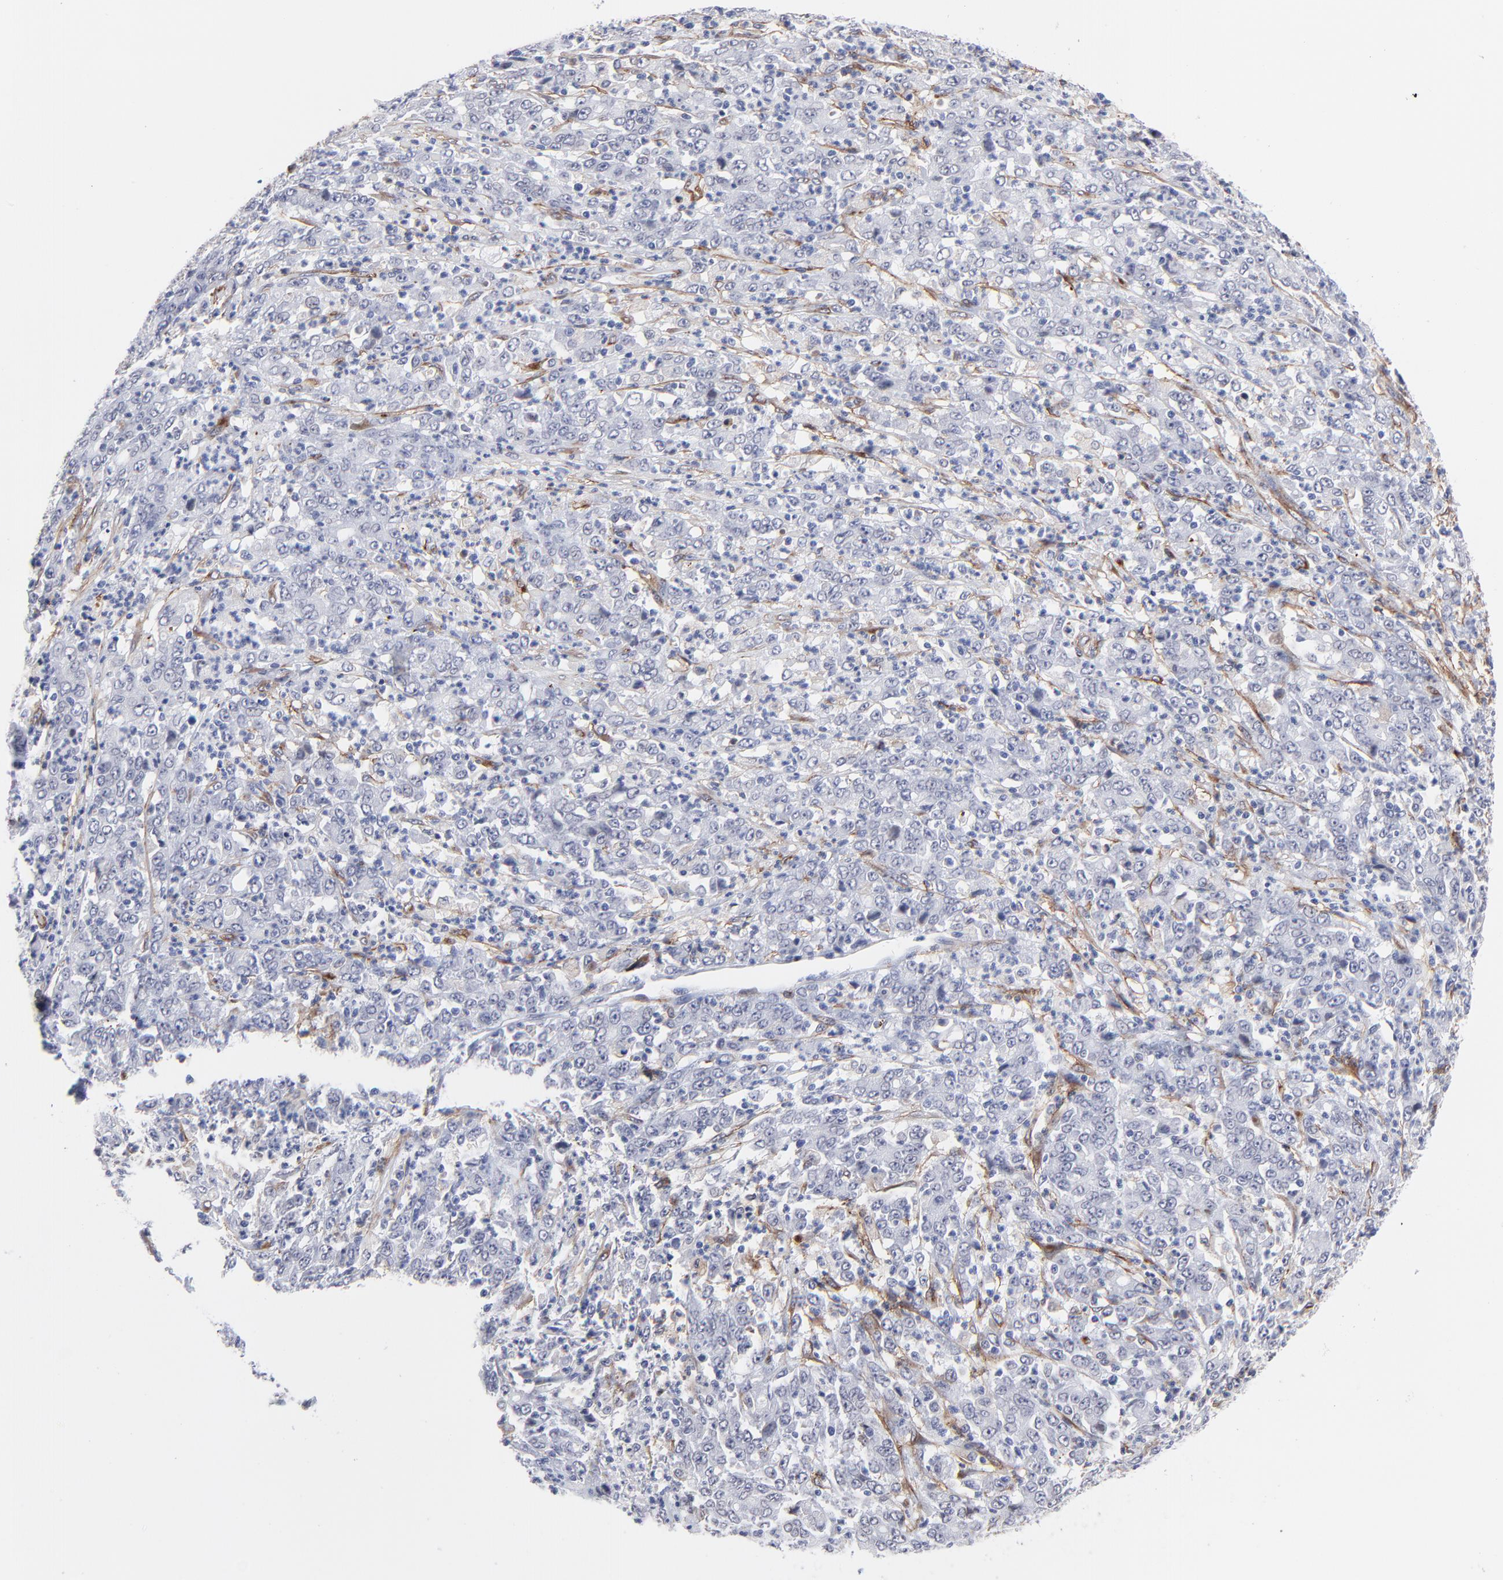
{"staining": {"intensity": "negative", "quantity": "none", "location": "none"}, "tissue": "stomach cancer", "cell_type": "Tumor cells", "image_type": "cancer", "snomed": [{"axis": "morphology", "description": "Adenocarcinoma, NOS"}, {"axis": "topography", "description": "Stomach, lower"}], "caption": "Protein analysis of stomach adenocarcinoma exhibits no significant positivity in tumor cells.", "gene": "PDGFRB", "patient": {"sex": "female", "age": 71}}